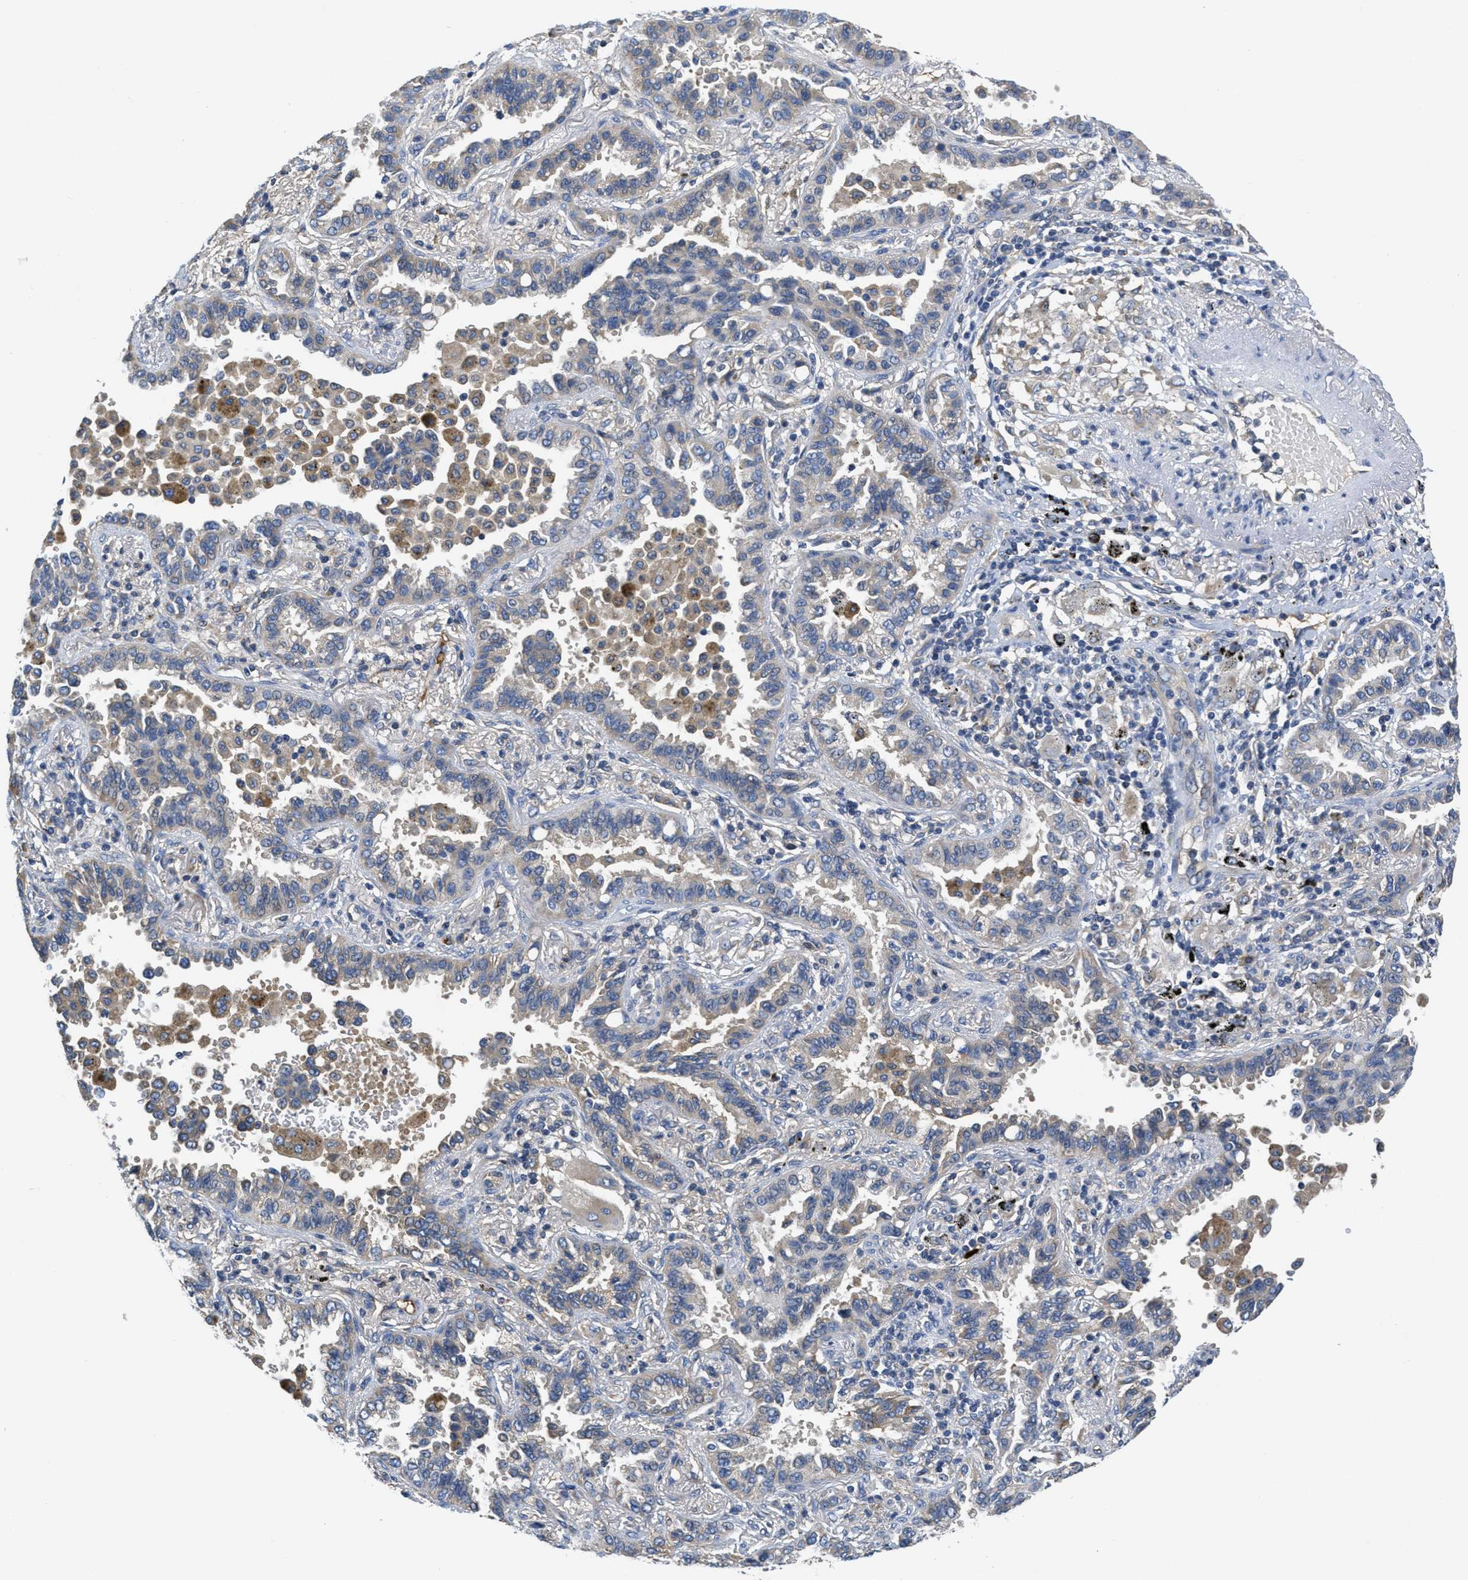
{"staining": {"intensity": "weak", "quantity": "<25%", "location": "cytoplasmic/membranous"}, "tissue": "lung cancer", "cell_type": "Tumor cells", "image_type": "cancer", "snomed": [{"axis": "morphology", "description": "Normal tissue, NOS"}, {"axis": "morphology", "description": "Adenocarcinoma, NOS"}, {"axis": "topography", "description": "Lung"}], "caption": "An immunohistochemistry photomicrograph of lung cancer (adenocarcinoma) is shown. There is no staining in tumor cells of lung cancer (adenocarcinoma). (Brightfield microscopy of DAB IHC at high magnification).", "gene": "GALK1", "patient": {"sex": "male", "age": 59}}